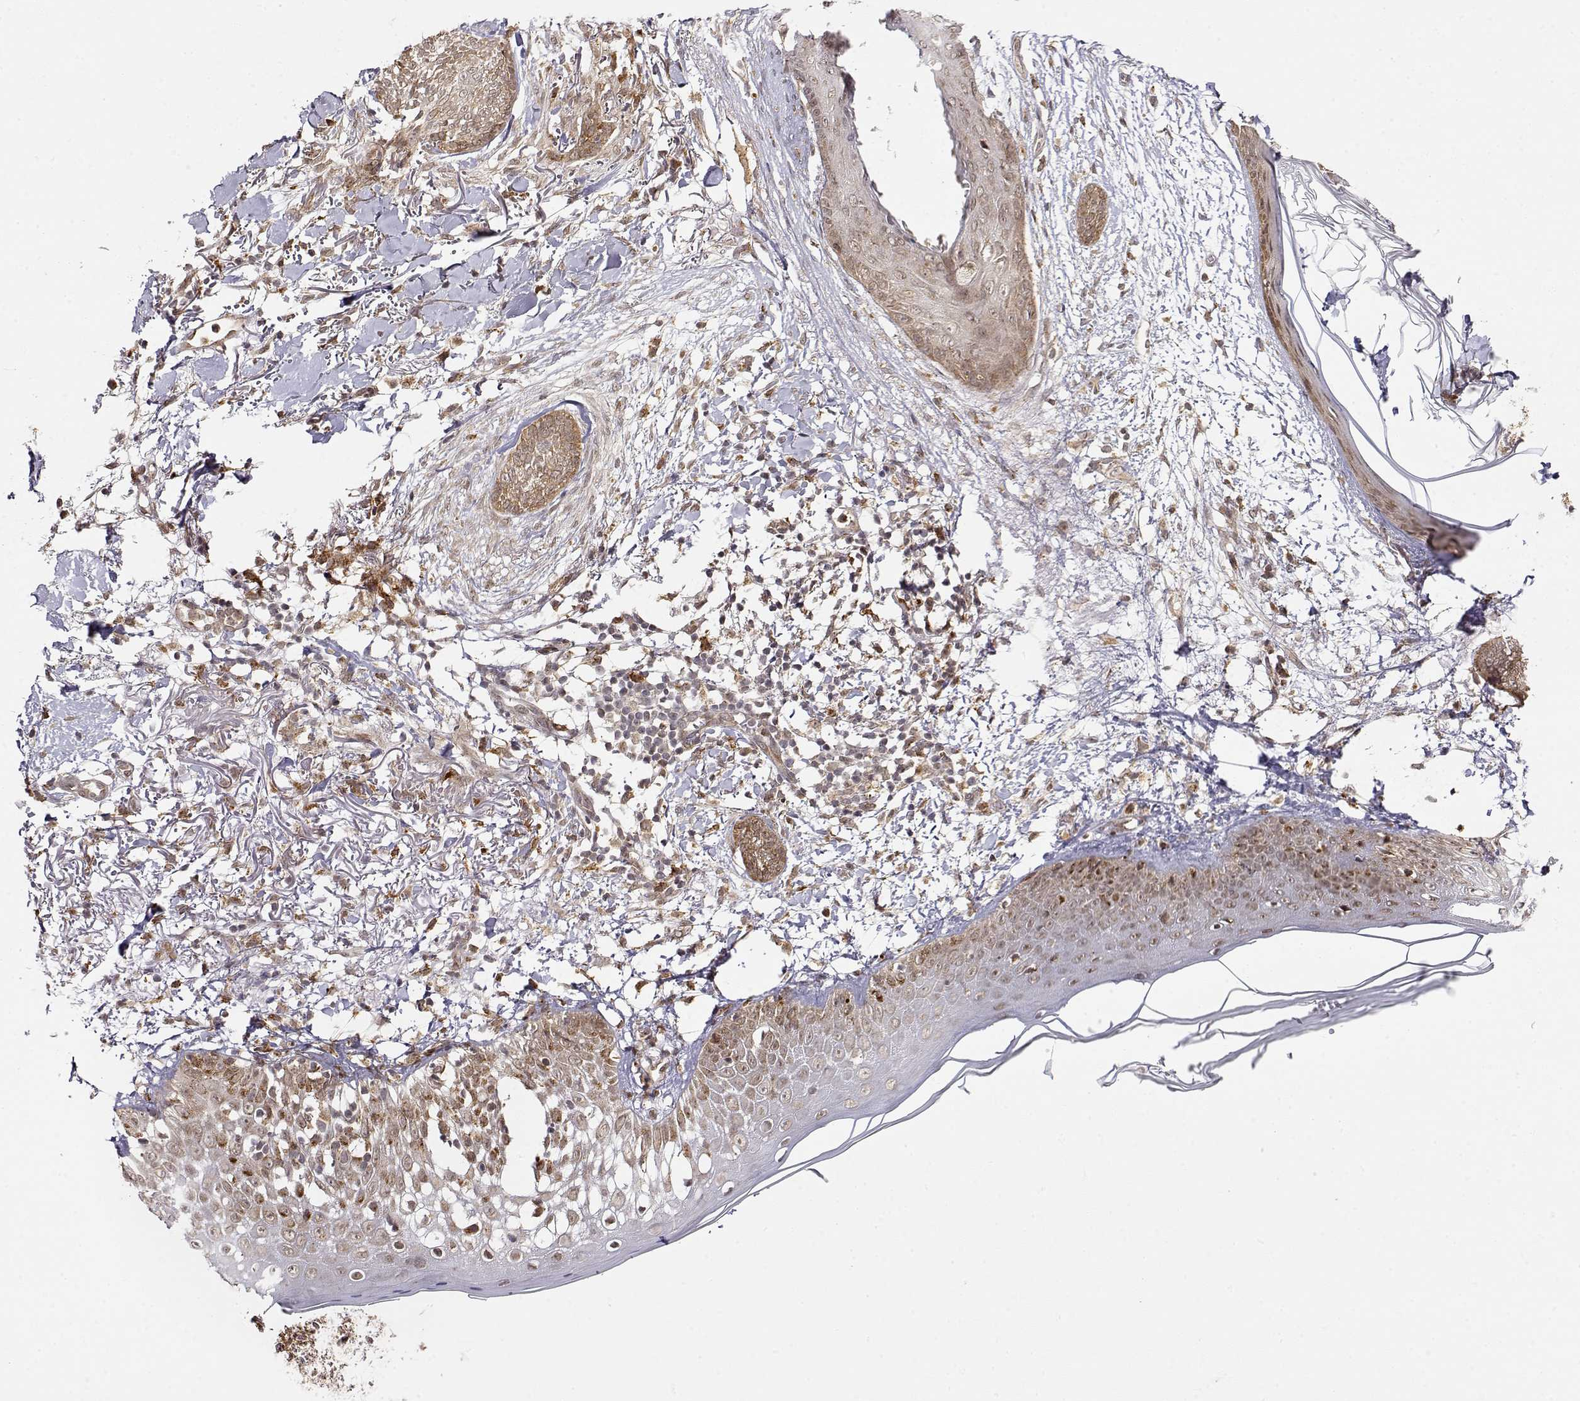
{"staining": {"intensity": "weak", "quantity": ">75%", "location": "cytoplasmic/membranous,nuclear"}, "tissue": "skin cancer", "cell_type": "Tumor cells", "image_type": "cancer", "snomed": [{"axis": "morphology", "description": "Normal tissue, NOS"}, {"axis": "morphology", "description": "Basal cell carcinoma"}, {"axis": "topography", "description": "Skin"}], "caption": "Immunohistochemical staining of skin basal cell carcinoma exhibits low levels of weak cytoplasmic/membranous and nuclear expression in about >75% of tumor cells. (Brightfield microscopy of DAB IHC at high magnification).", "gene": "RNF13", "patient": {"sex": "male", "age": 84}}